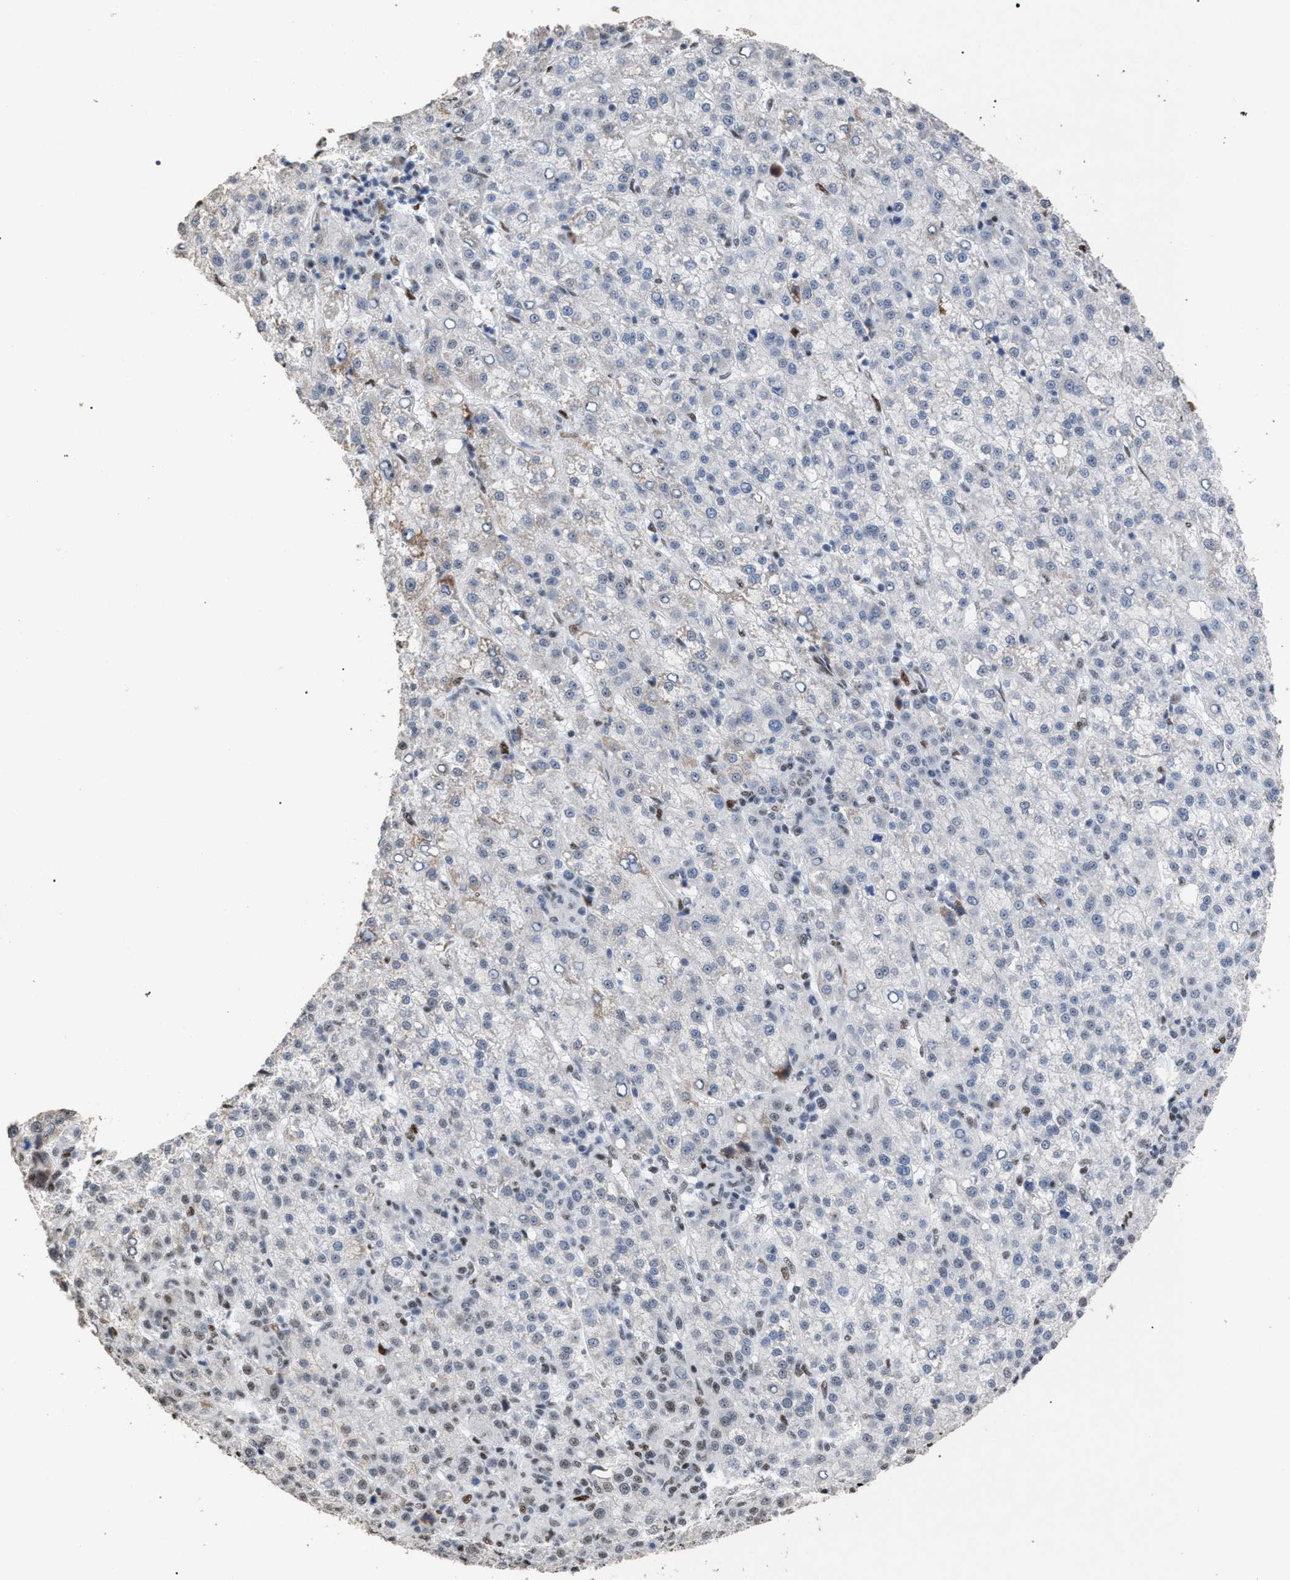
{"staining": {"intensity": "negative", "quantity": "none", "location": "none"}, "tissue": "liver cancer", "cell_type": "Tumor cells", "image_type": "cancer", "snomed": [{"axis": "morphology", "description": "Carcinoma, Hepatocellular, NOS"}, {"axis": "topography", "description": "Liver"}], "caption": "Liver cancer (hepatocellular carcinoma) stained for a protein using immunohistochemistry (IHC) reveals no staining tumor cells.", "gene": "TP53BP1", "patient": {"sex": "female", "age": 58}}